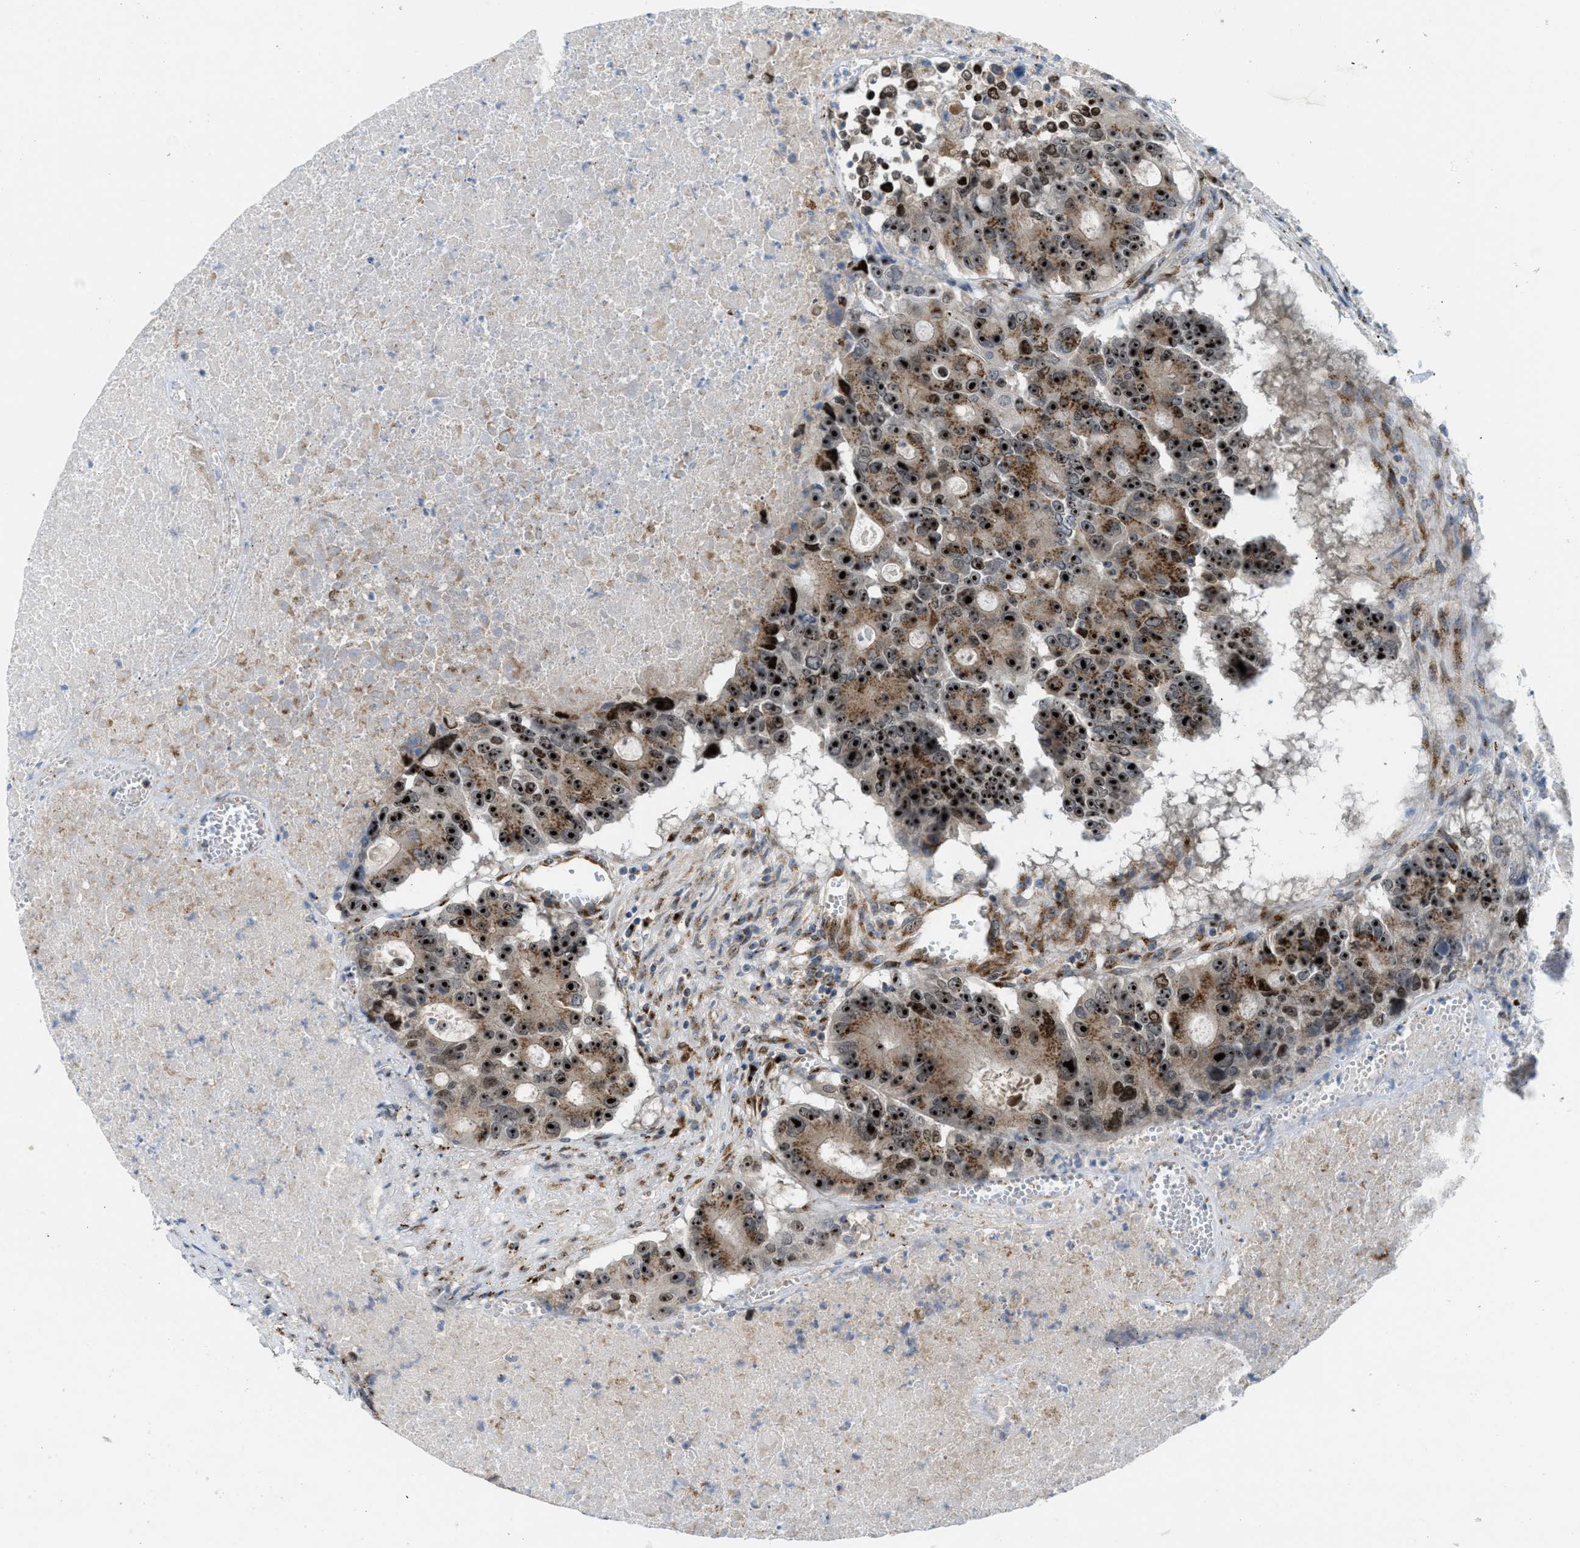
{"staining": {"intensity": "strong", "quantity": ">75%", "location": "nuclear"}, "tissue": "colorectal cancer", "cell_type": "Tumor cells", "image_type": "cancer", "snomed": [{"axis": "morphology", "description": "Adenocarcinoma, NOS"}, {"axis": "topography", "description": "Colon"}], "caption": "Immunohistochemistry of colorectal adenocarcinoma demonstrates high levels of strong nuclear expression in approximately >75% of tumor cells.", "gene": "SLC38A10", "patient": {"sex": "male", "age": 87}}